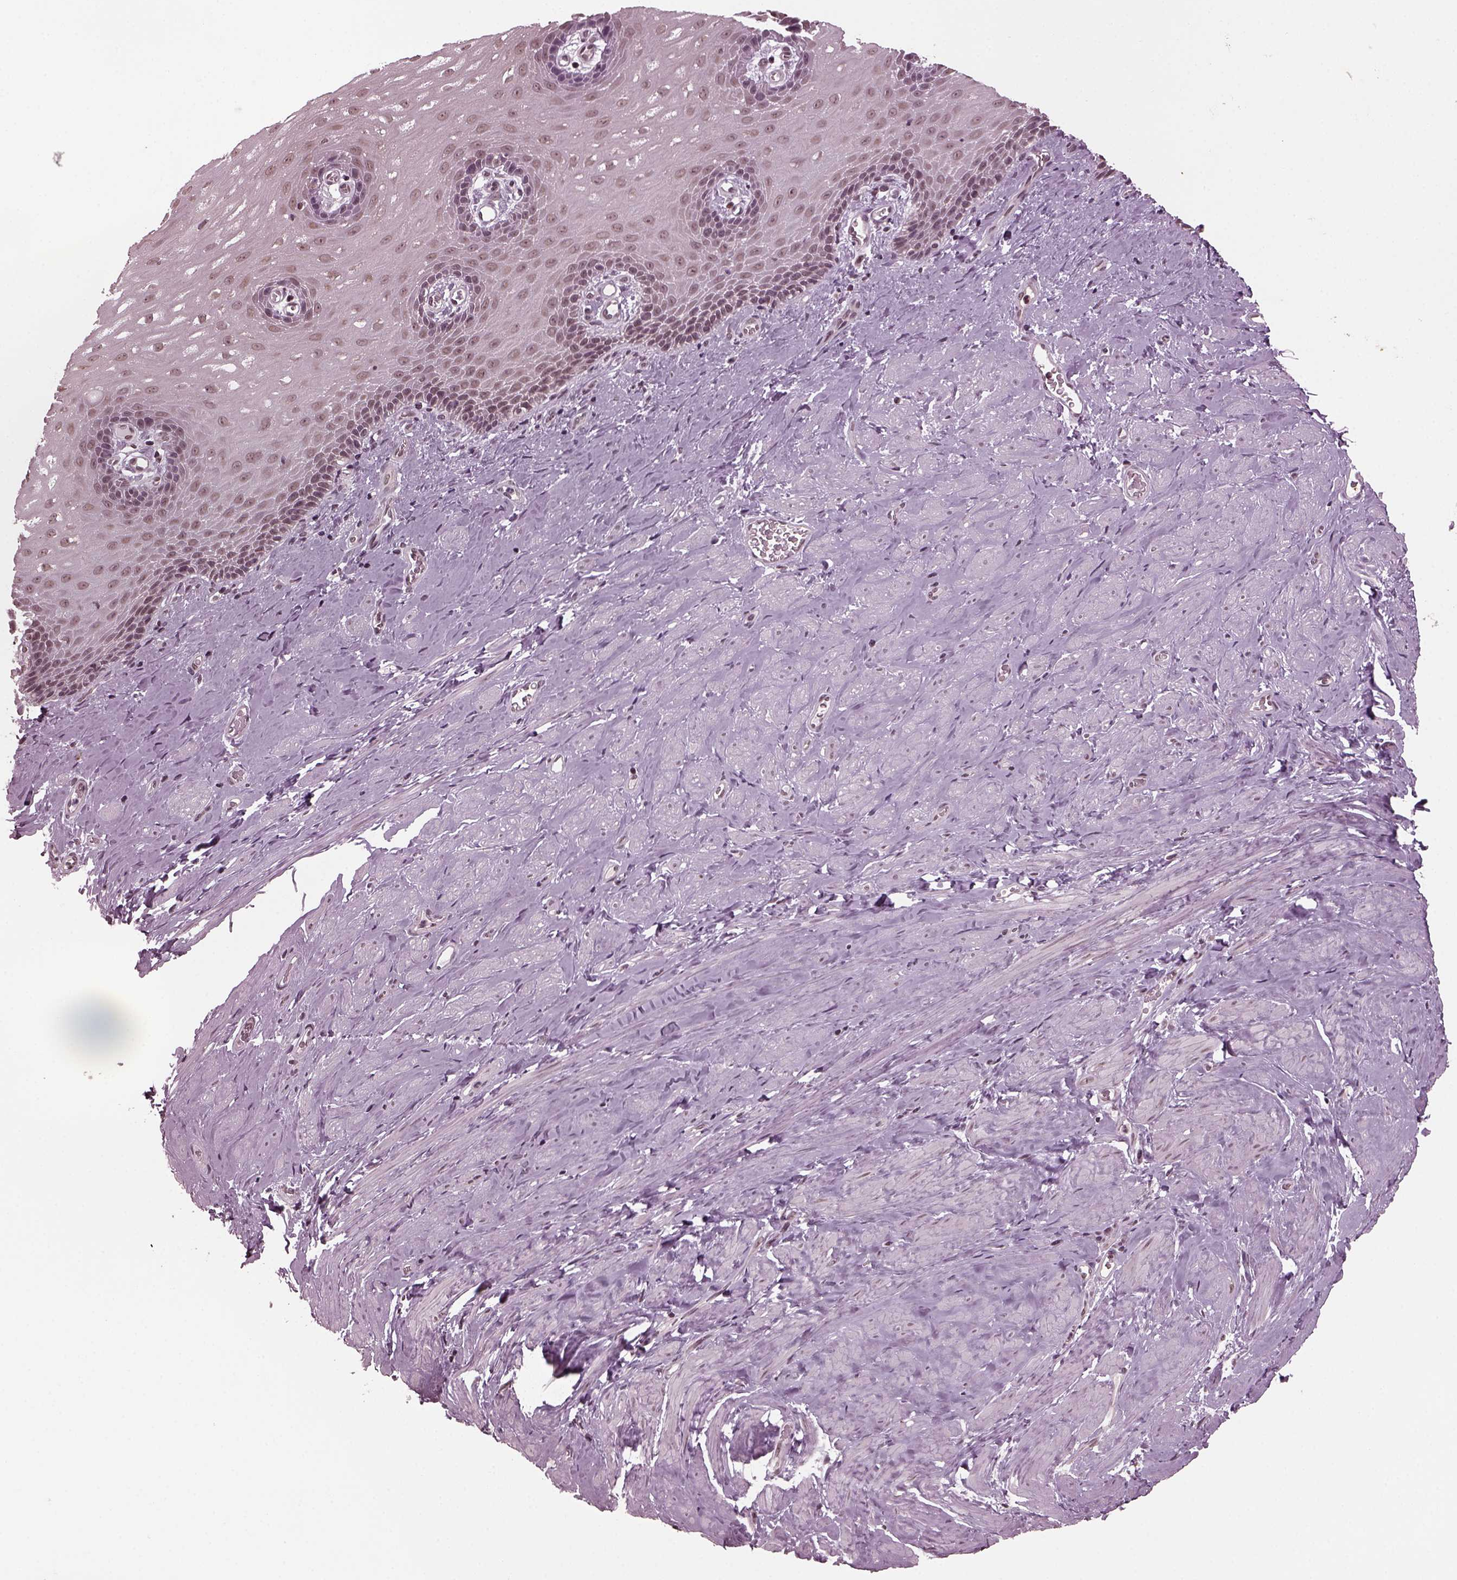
{"staining": {"intensity": "negative", "quantity": "none", "location": "none"}, "tissue": "esophagus", "cell_type": "Squamous epithelial cells", "image_type": "normal", "snomed": [{"axis": "morphology", "description": "Normal tissue, NOS"}, {"axis": "topography", "description": "Esophagus"}], "caption": "Human esophagus stained for a protein using immunohistochemistry exhibits no positivity in squamous epithelial cells.", "gene": "RUVBL2", "patient": {"sex": "male", "age": 64}}